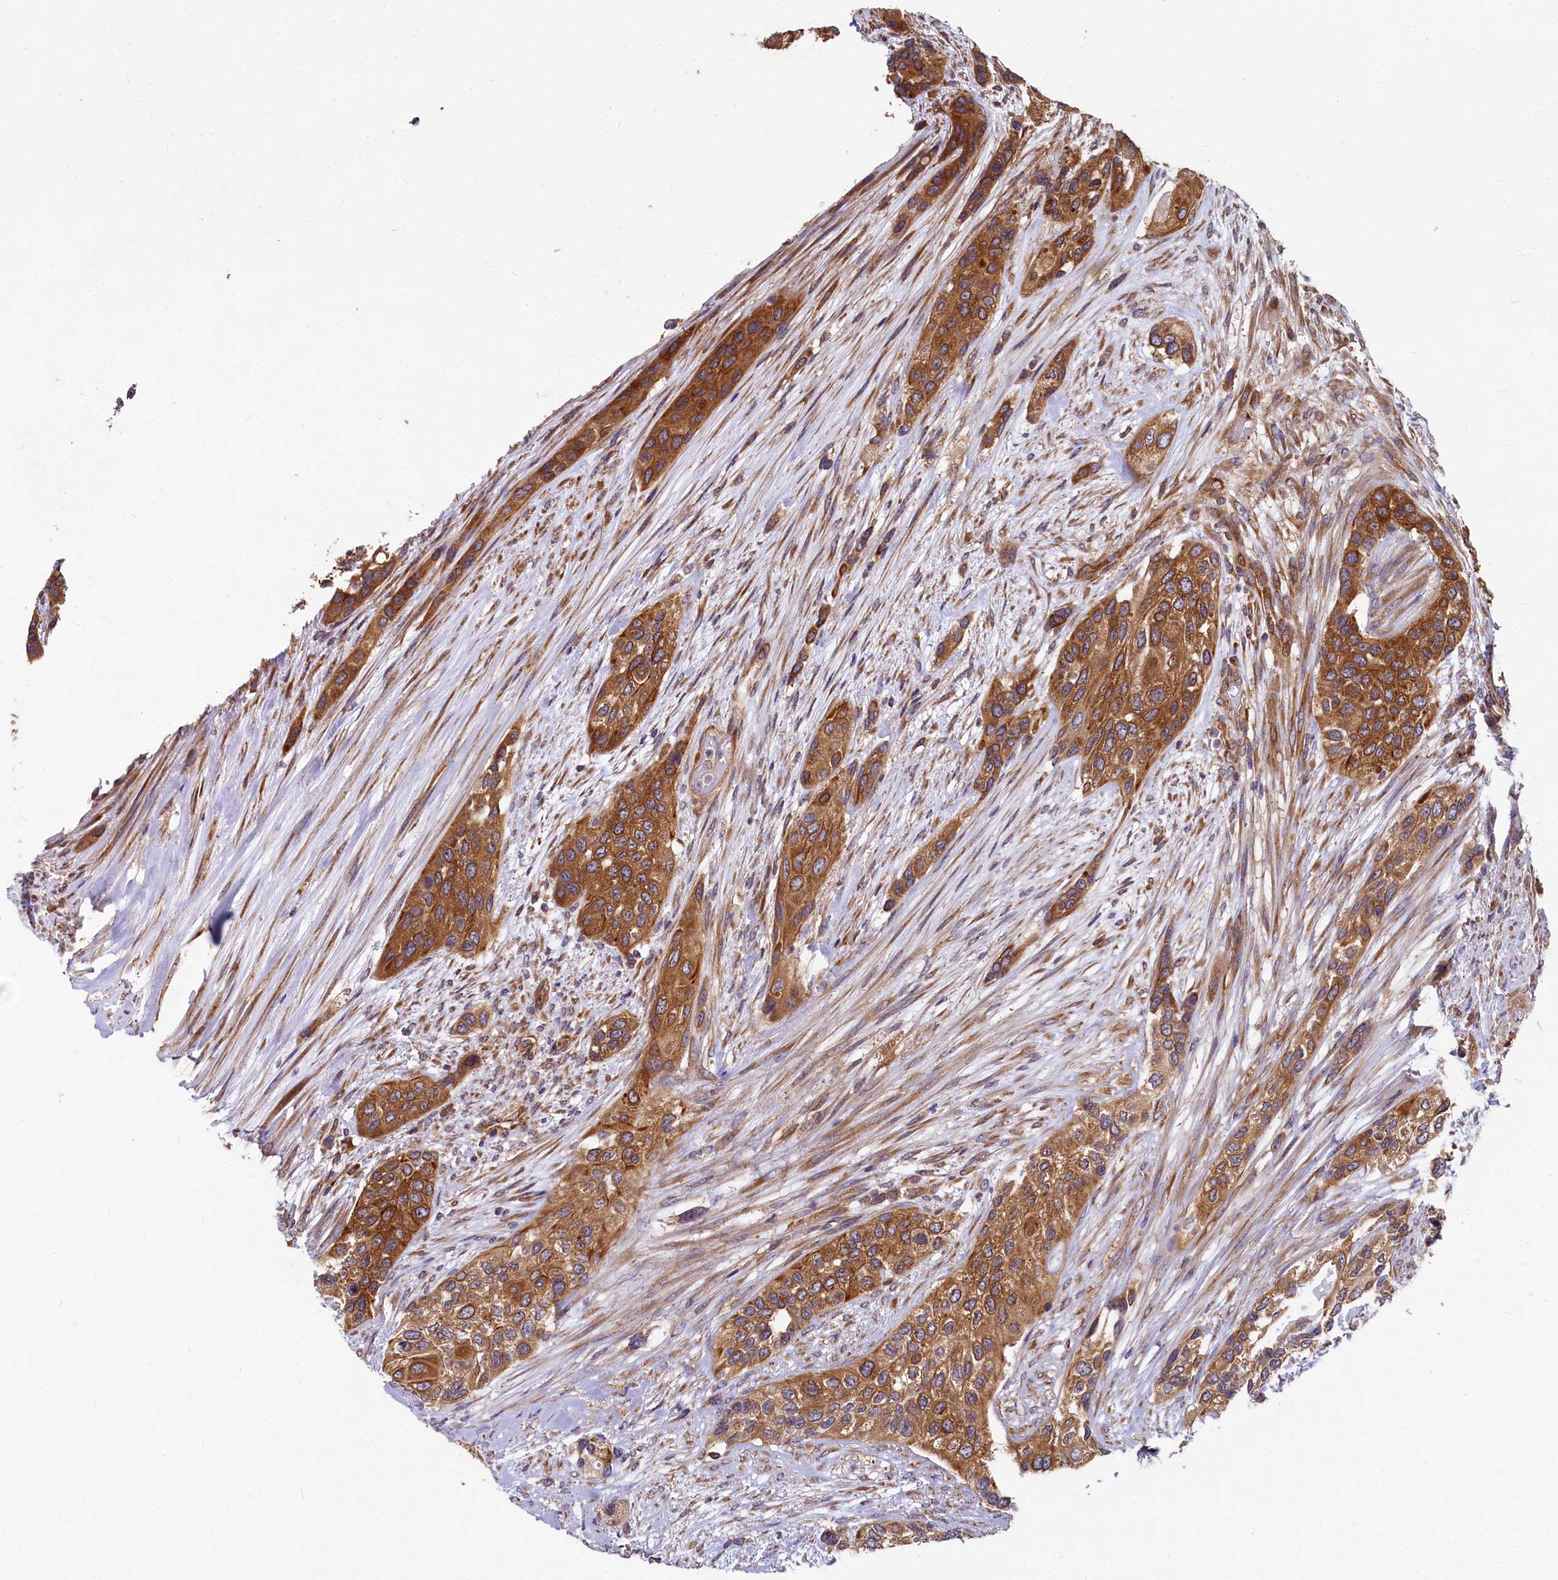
{"staining": {"intensity": "strong", "quantity": ">75%", "location": "cytoplasmic/membranous"}, "tissue": "urothelial cancer", "cell_type": "Tumor cells", "image_type": "cancer", "snomed": [{"axis": "morphology", "description": "Normal tissue, NOS"}, {"axis": "morphology", "description": "Urothelial carcinoma, High grade"}, {"axis": "topography", "description": "Vascular tissue"}, {"axis": "topography", "description": "Urinary bladder"}], "caption": "A histopathology image of human urothelial cancer stained for a protein reveals strong cytoplasmic/membranous brown staining in tumor cells.", "gene": "EIF2B2", "patient": {"sex": "female", "age": 56}}